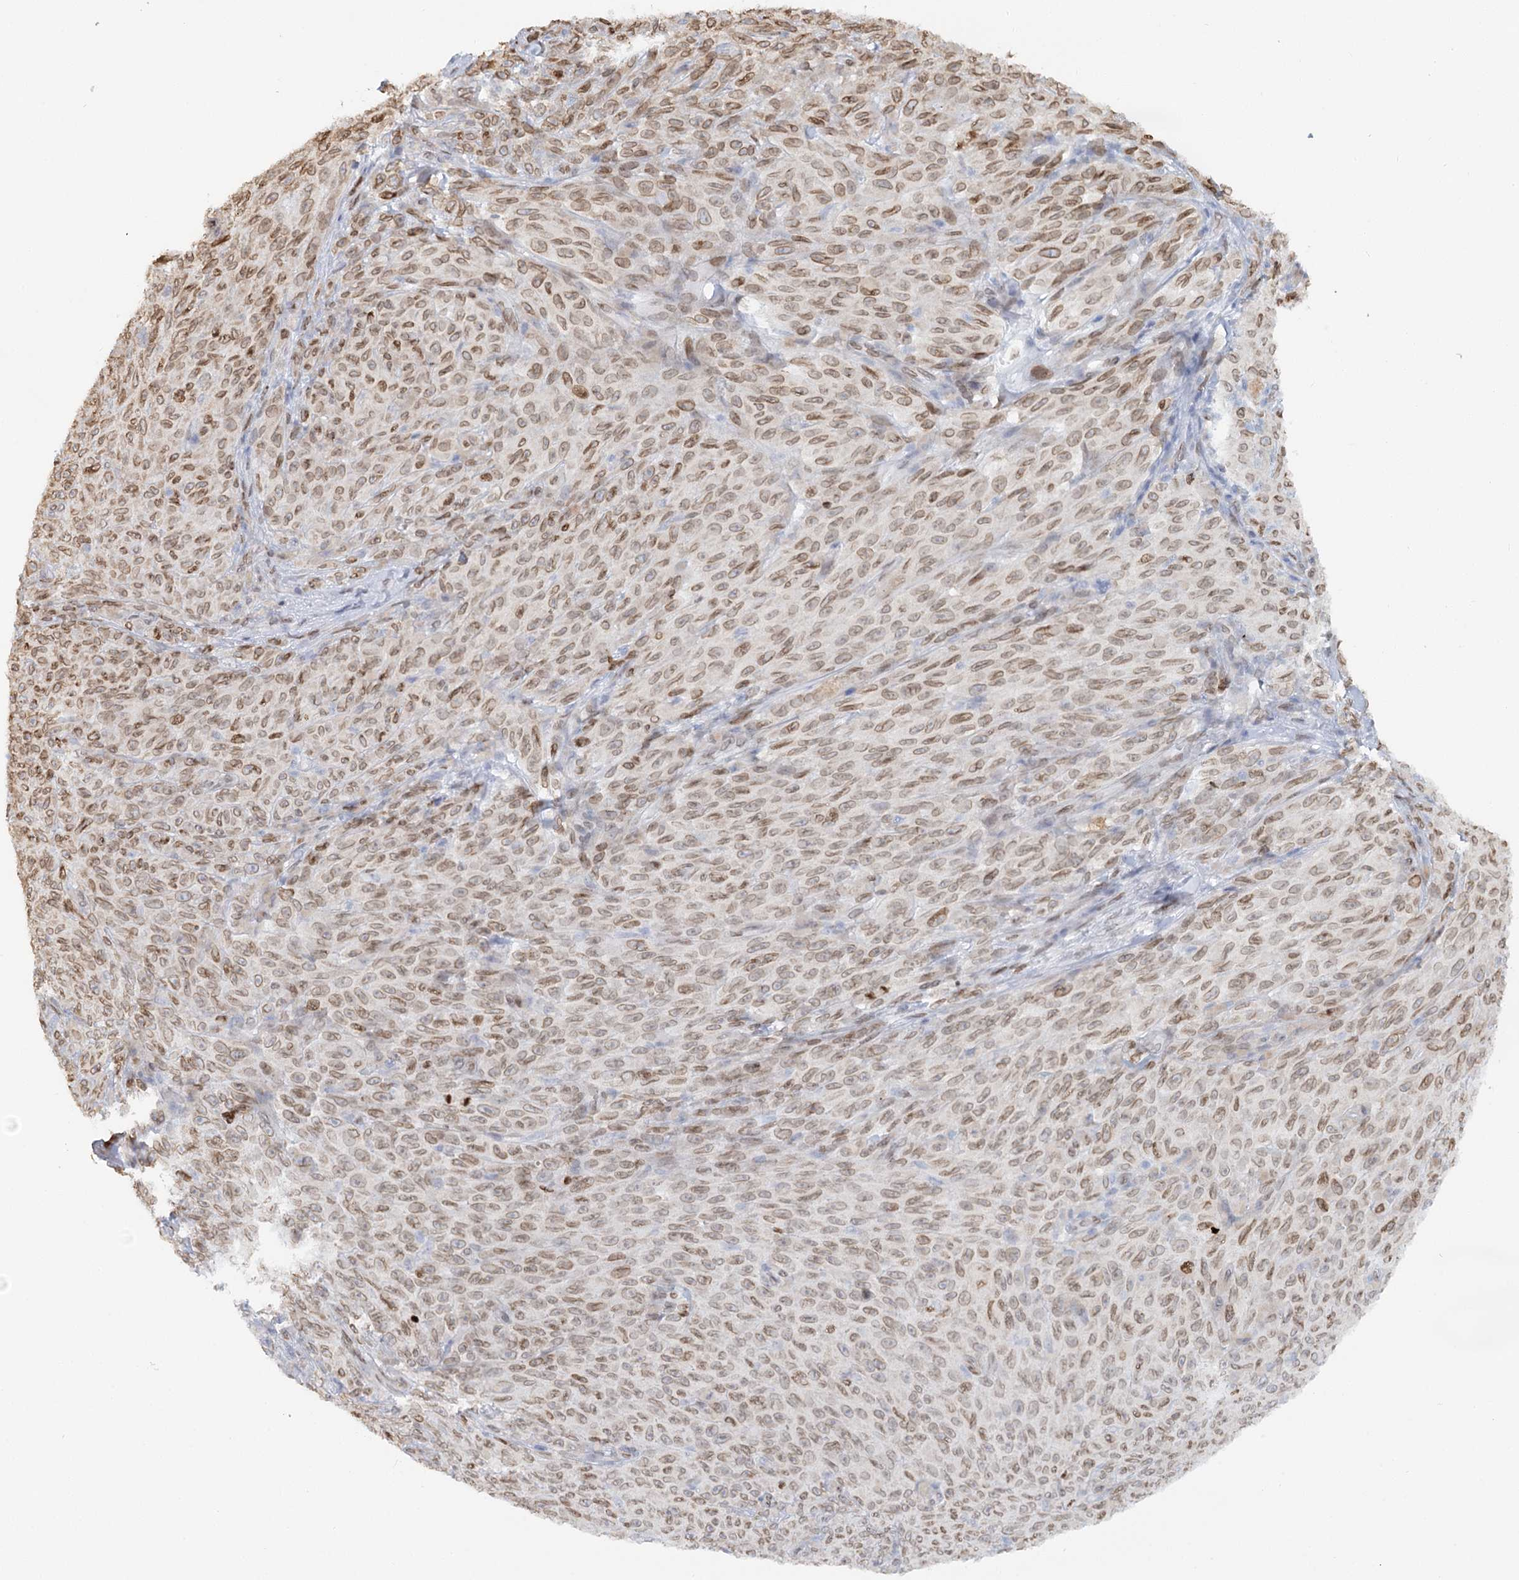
{"staining": {"intensity": "moderate", "quantity": ">75%", "location": "cytoplasmic/membranous,nuclear"}, "tissue": "melanoma", "cell_type": "Tumor cells", "image_type": "cancer", "snomed": [{"axis": "morphology", "description": "Malignant melanoma, NOS"}, {"axis": "topography", "description": "Skin"}], "caption": "Protein expression analysis of melanoma exhibits moderate cytoplasmic/membranous and nuclear expression in approximately >75% of tumor cells.", "gene": "VWA5A", "patient": {"sex": "female", "age": 82}}